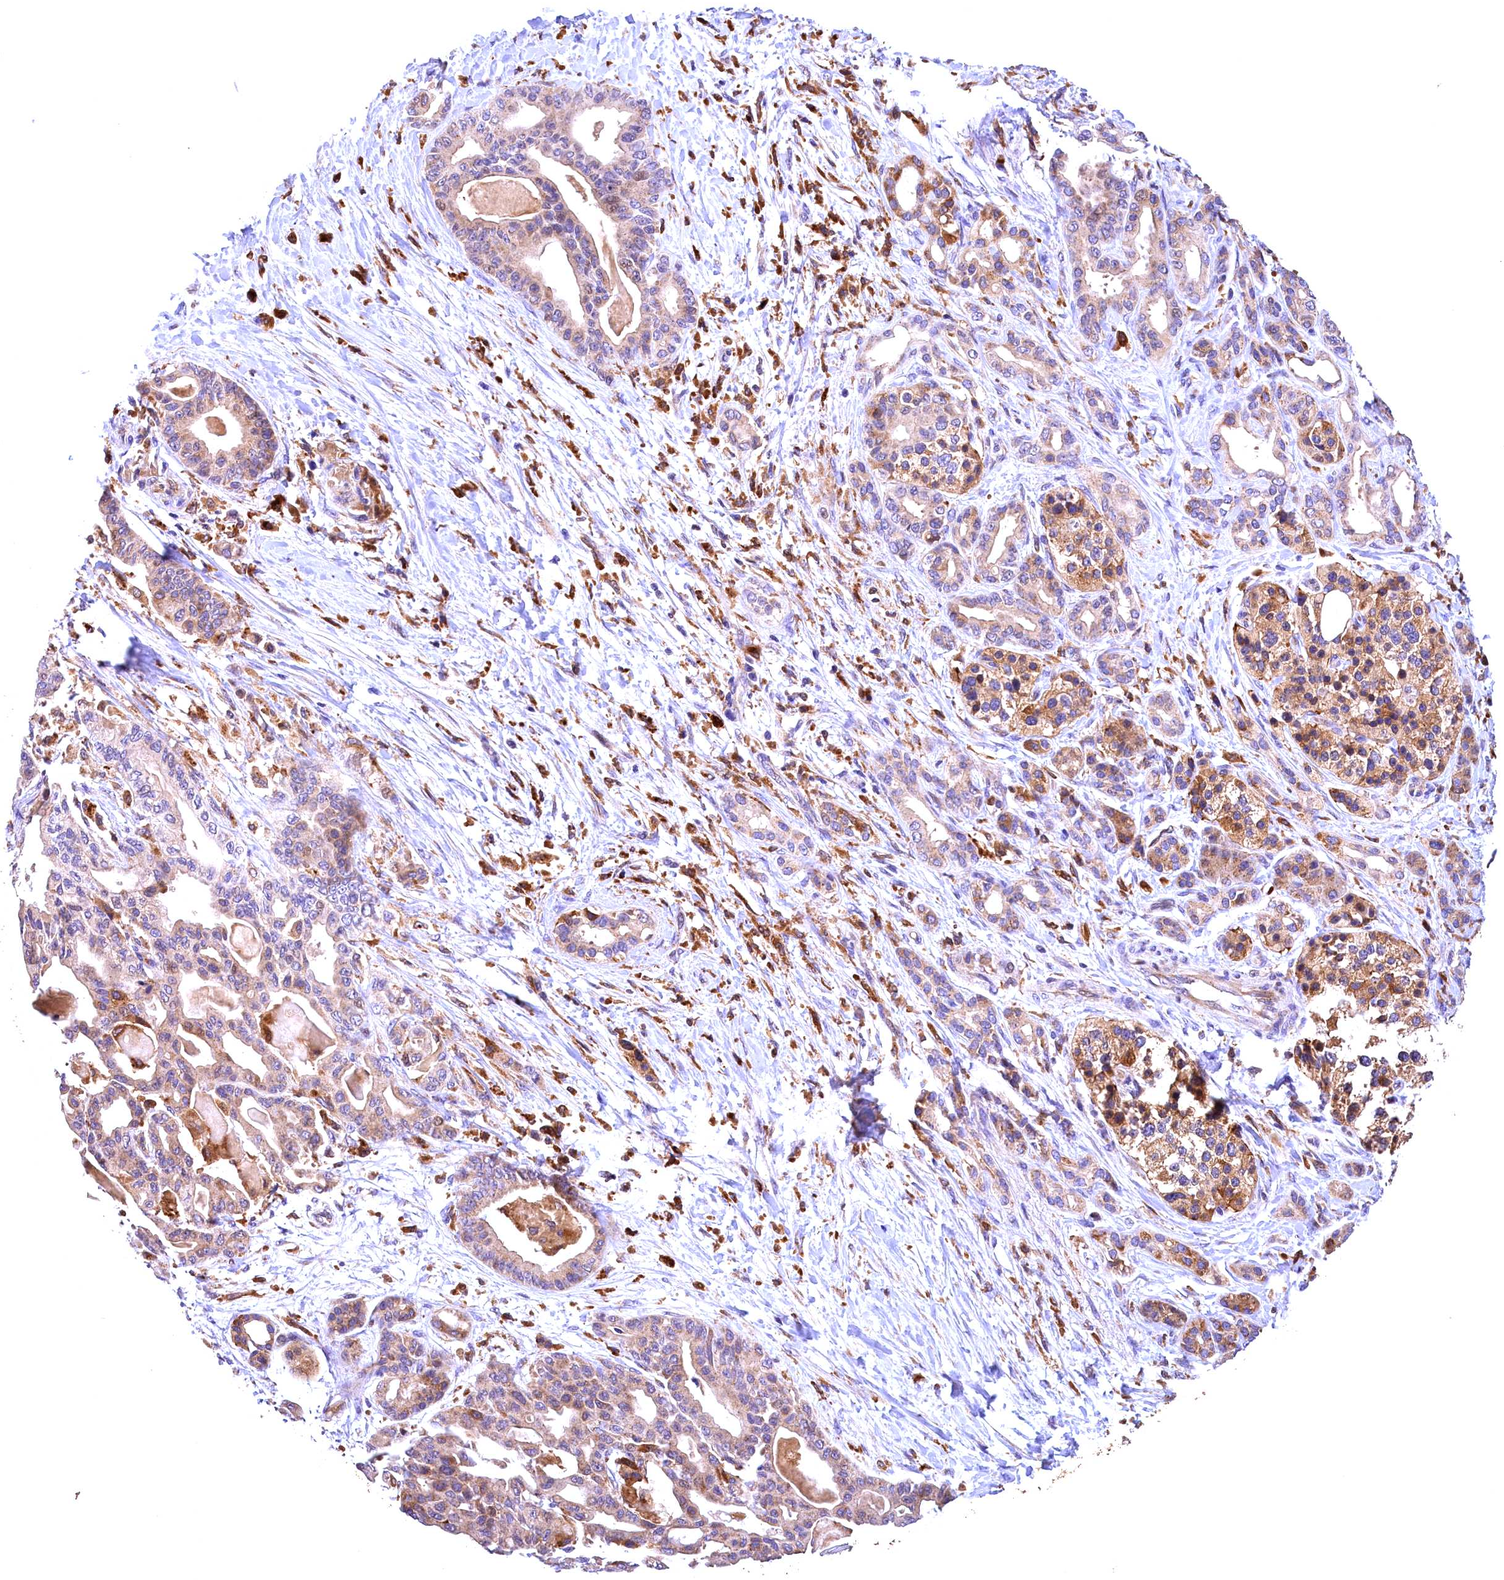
{"staining": {"intensity": "weak", "quantity": "25%-75%", "location": "cytoplasmic/membranous"}, "tissue": "pancreatic cancer", "cell_type": "Tumor cells", "image_type": "cancer", "snomed": [{"axis": "morphology", "description": "Adenocarcinoma, NOS"}, {"axis": "topography", "description": "Pancreas"}], "caption": "Immunohistochemical staining of adenocarcinoma (pancreatic) shows low levels of weak cytoplasmic/membranous protein expression in approximately 25%-75% of tumor cells.", "gene": "NAIP", "patient": {"sex": "male", "age": 63}}